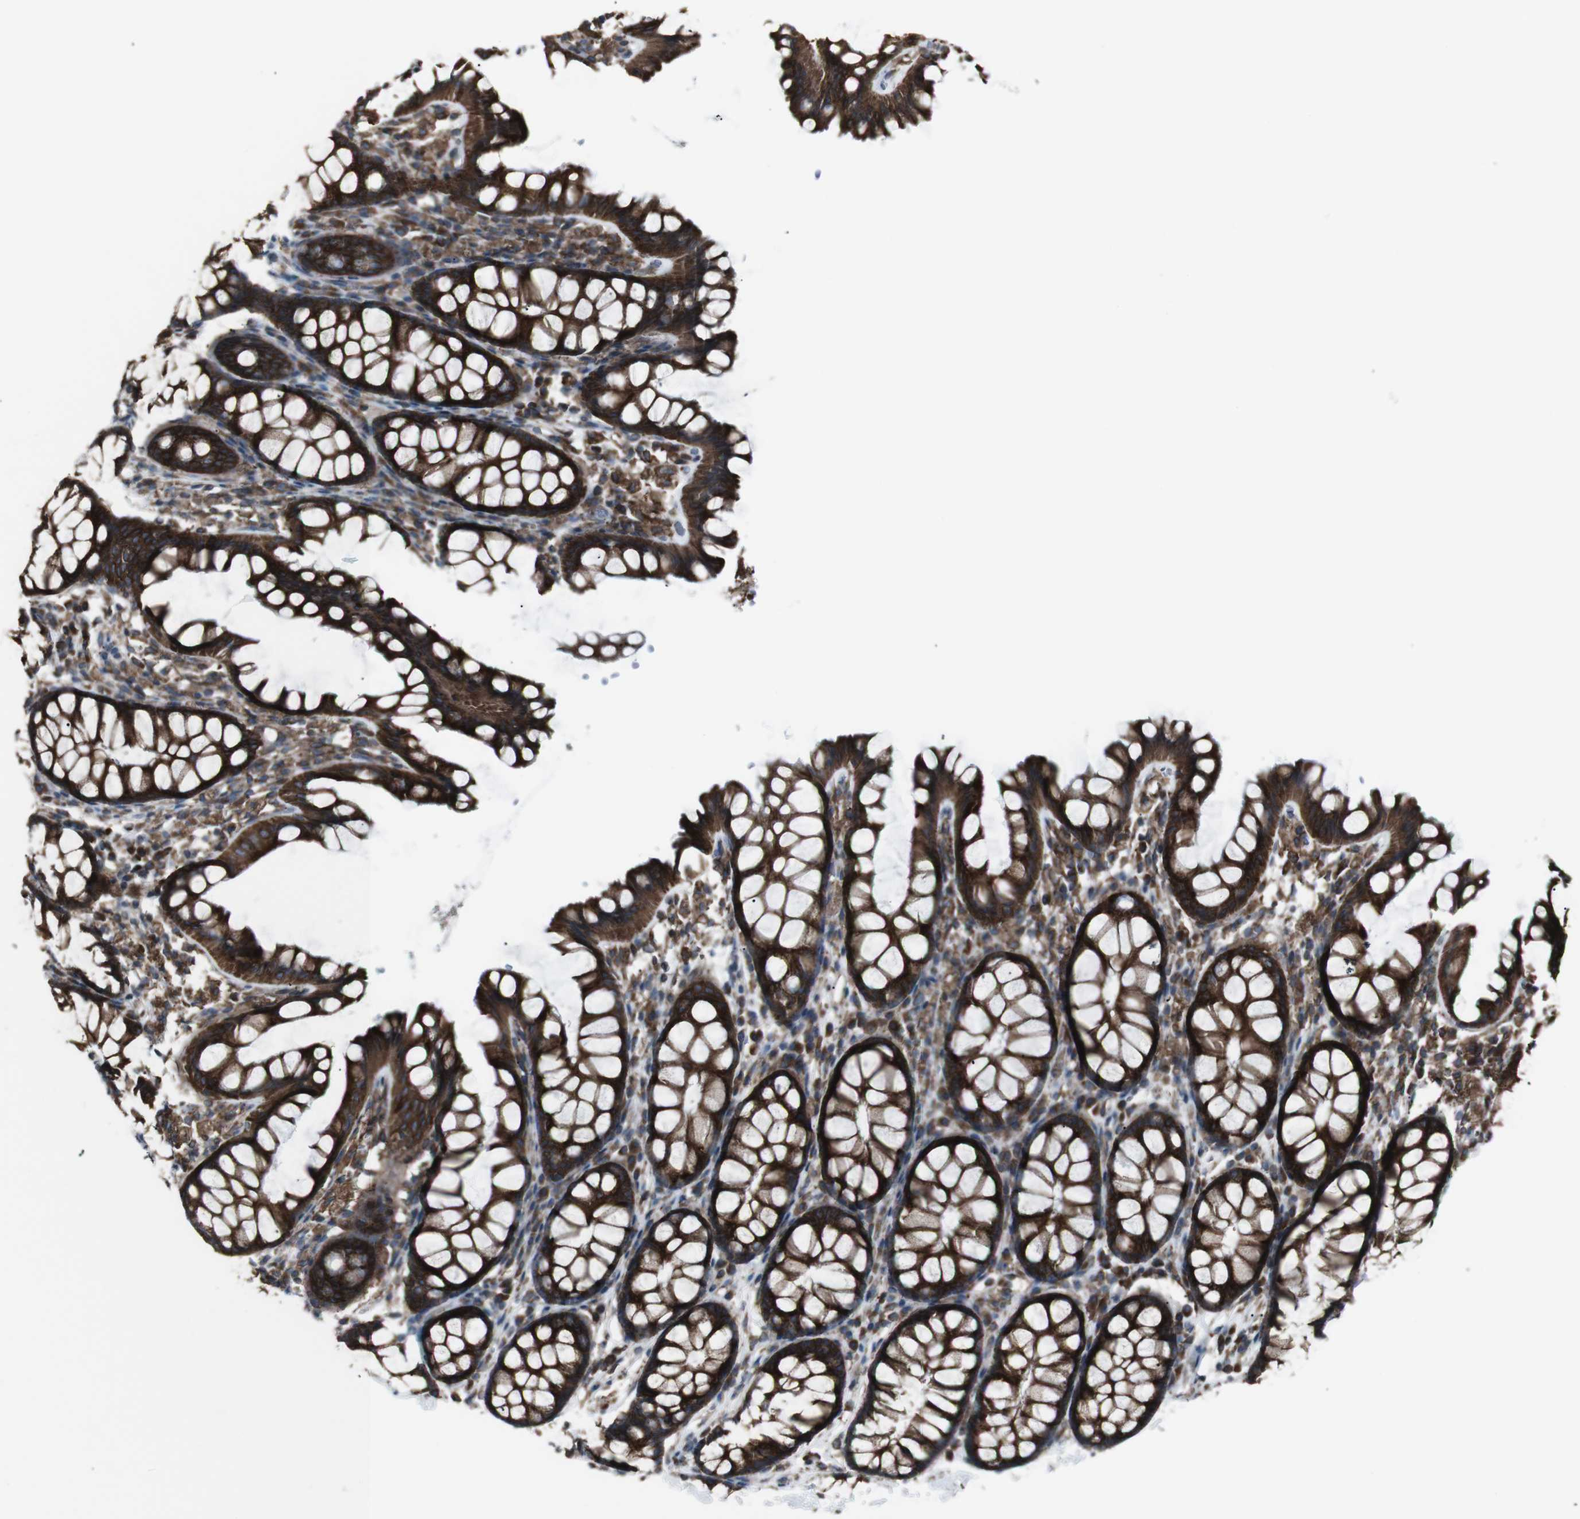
{"staining": {"intensity": "weak", "quantity": "25%-75%", "location": "cytoplasmic/membranous"}, "tissue": "colon", "cell_type": "Endothelial cells", "image_type": "normal", "snomed": [{"axis": "morphology", "description": "Normal tissue, NOS"}, {"axis": "topography", "description": "Colon"}], "caption": "Immunohistochemical staining of benign colon exhibits low levels of weak cytoplasmic/membranous expression in approximately 25%-75% of endothelial cells. The staining is performed using DAB brown chromogen to label protein expression. The nuclei are counter-stained blue using hematoxylin.", "gene": "LNPK", "patient": {"sex": "female", "age": 55}}